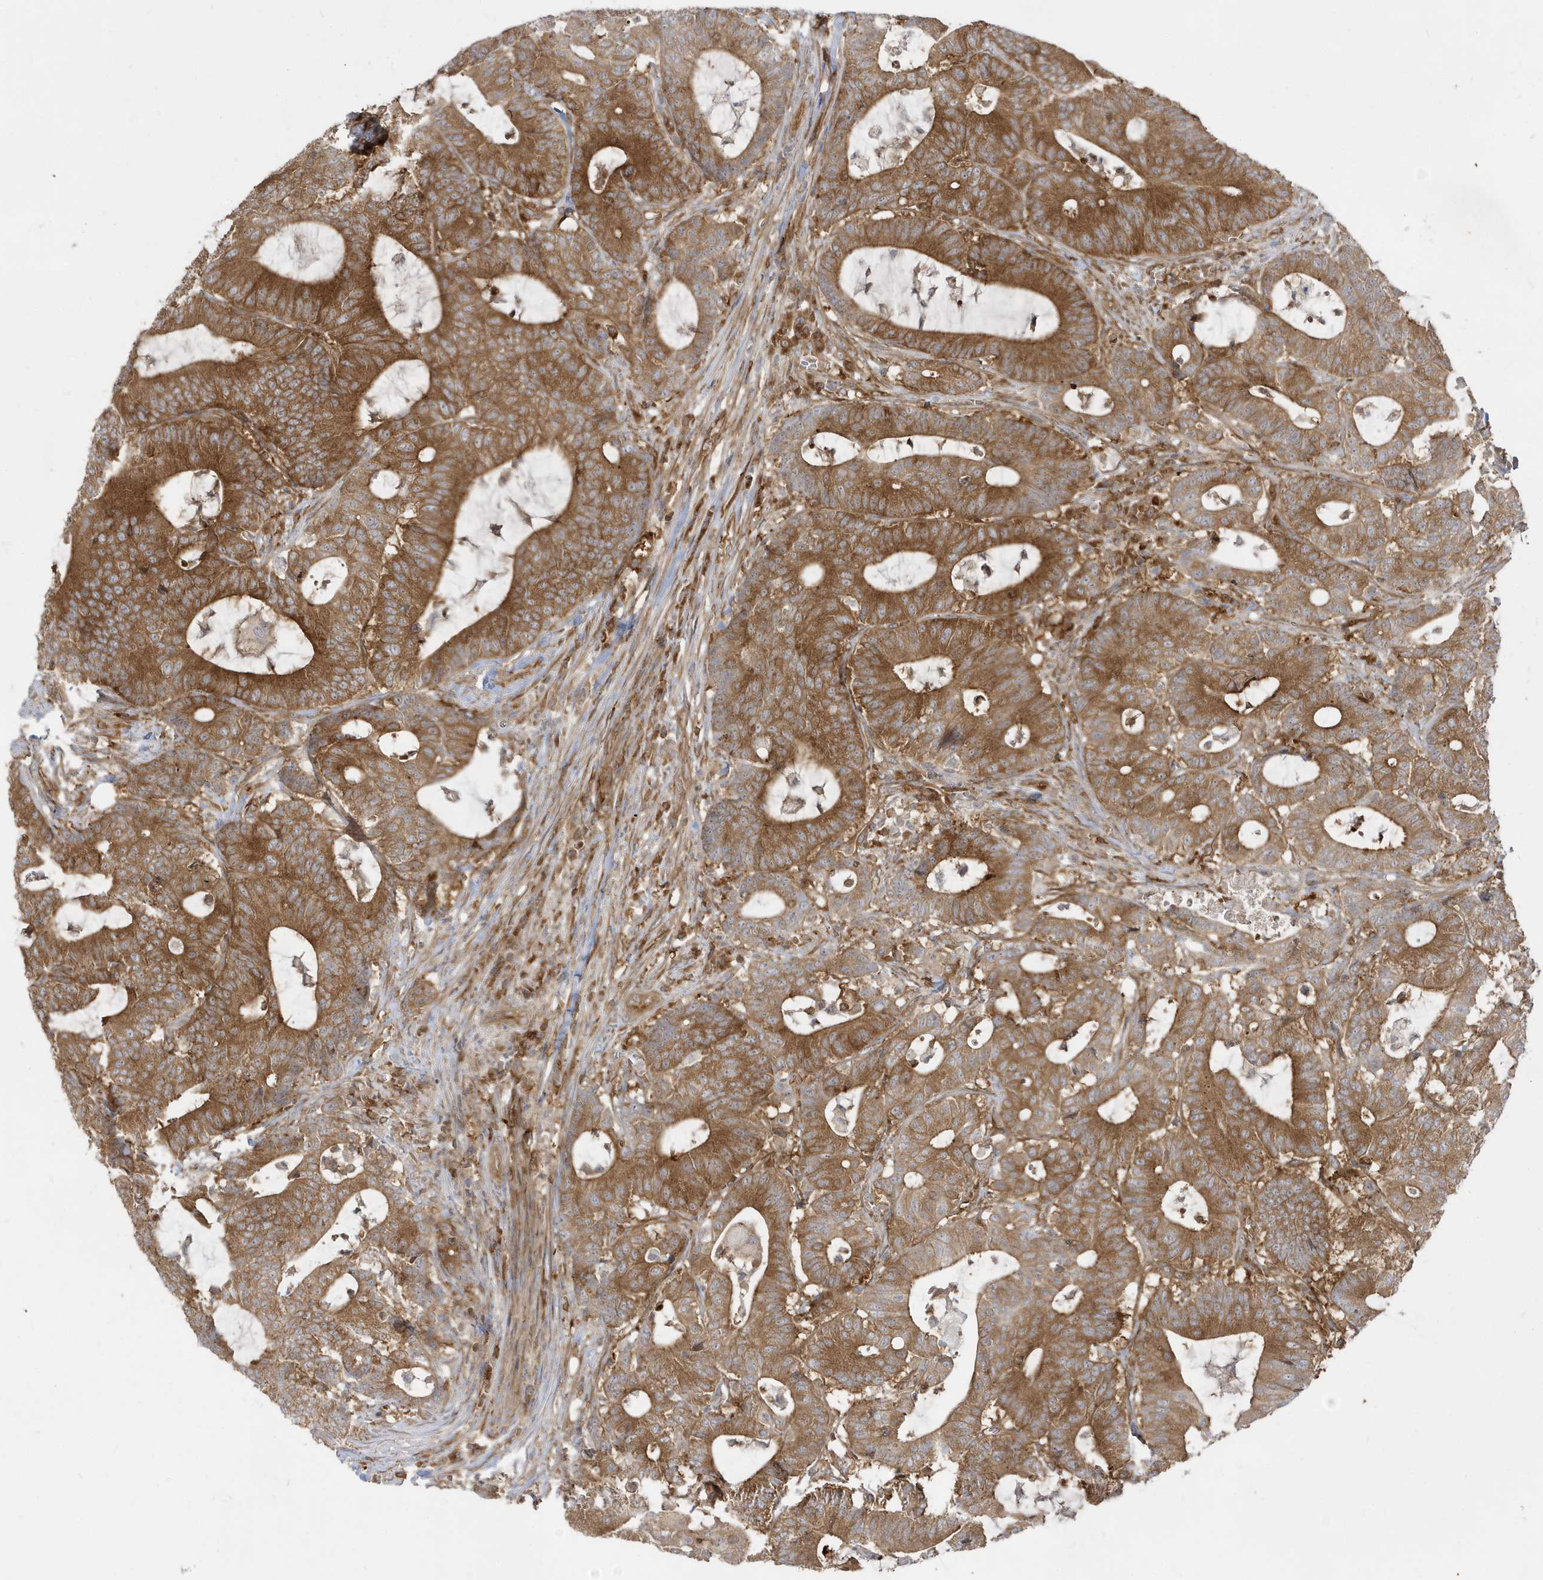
{"staining": {"intensity": "moderate", "quantity": ">75%", "location": "cytoplasmic/membranous"}, "tissue": "colorectal cancer", "cell_type": "Tumor cells", "image_type": "cancer", "snomed": [{"axis": "morphology", "description": "Adenocarcinoma, NOS"}, {"axis": "topography", "description": "Colon"}], "caption": "Human colorectal cancer stained with a protein marker displays moderate staining in tumor cells.", "gene": "STAM", "patient": {"sex": "female", "age": 84}}